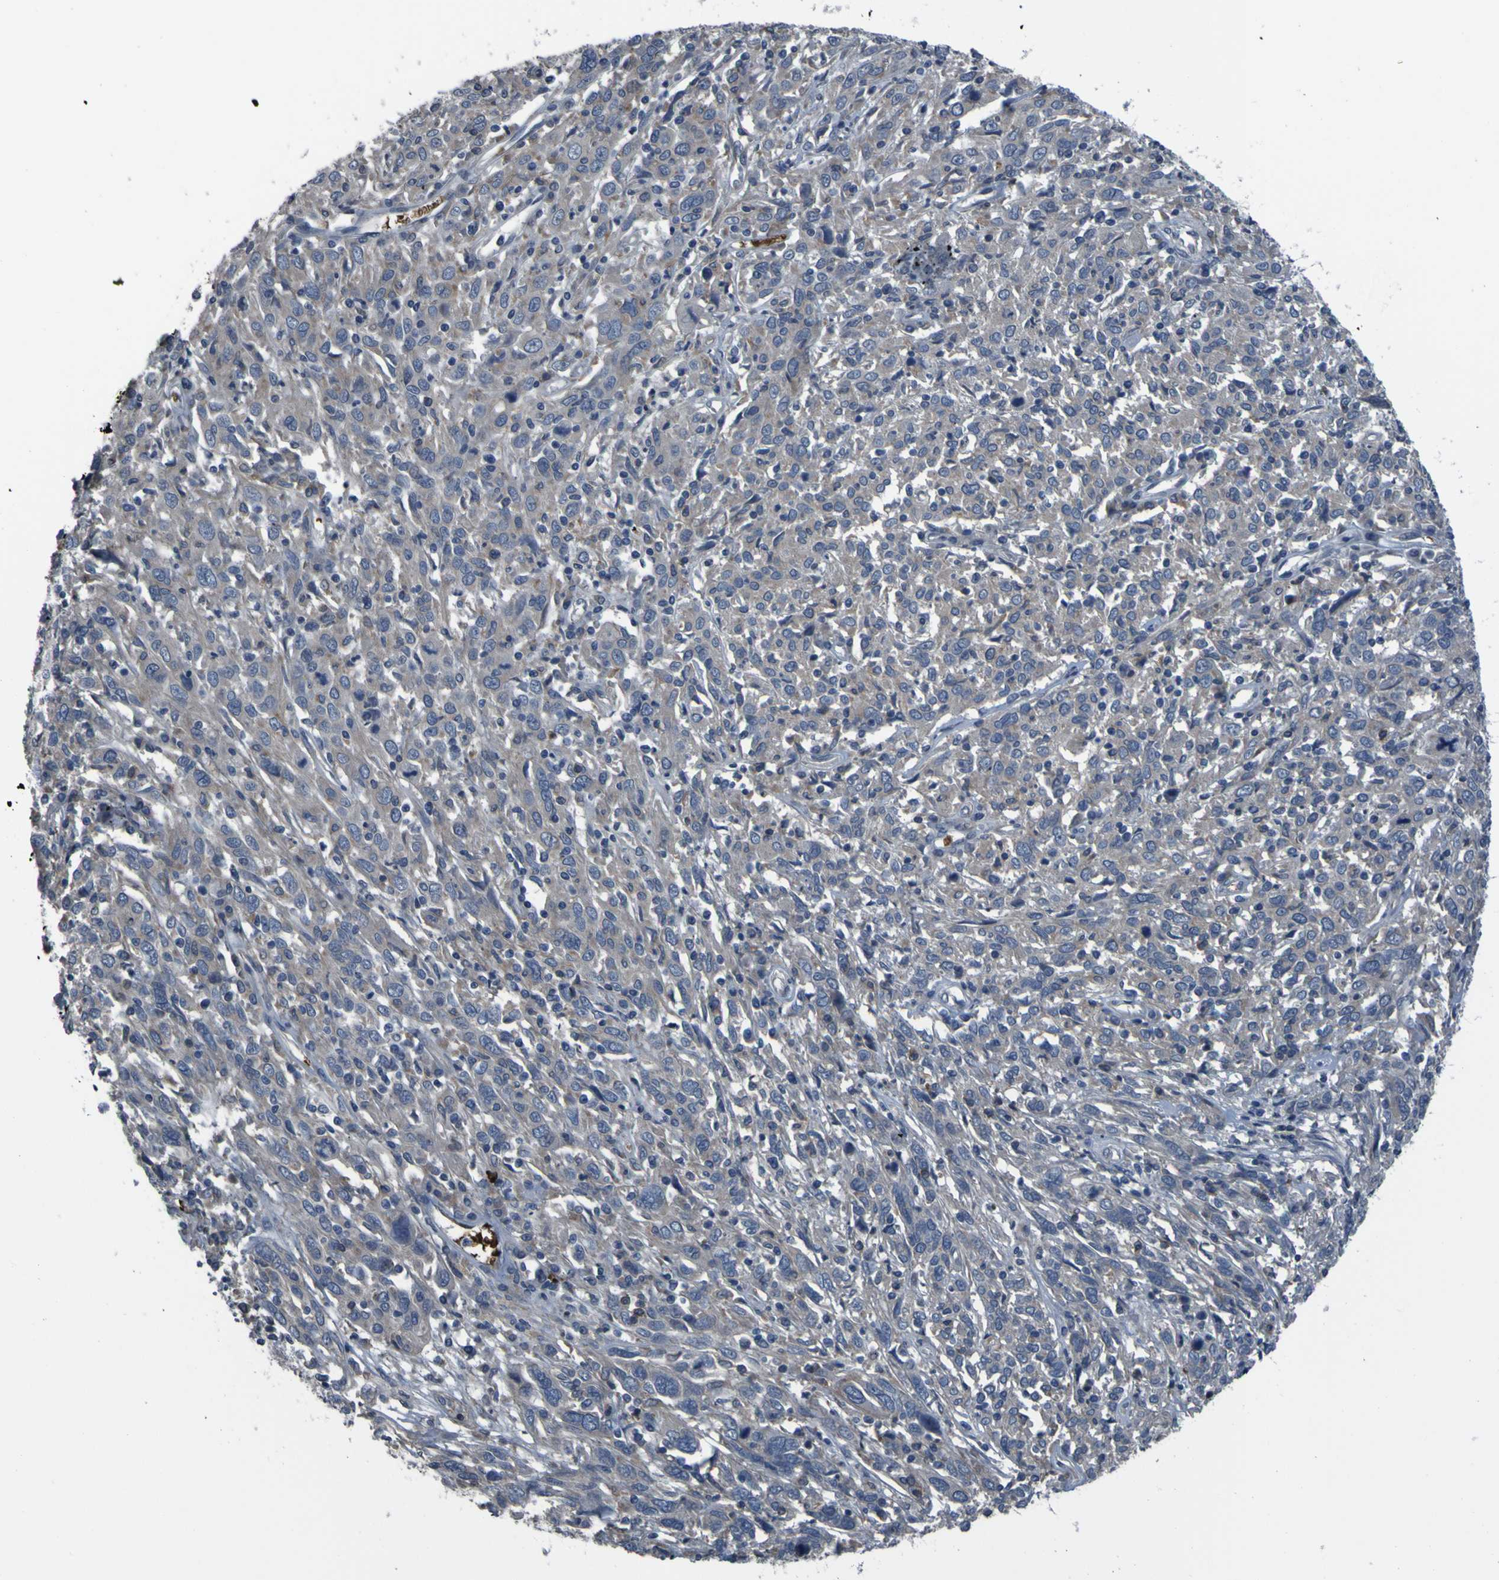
{"staining": {"intensity": "weak", "quantity": "<25%", "location": "cytoplasmic/membranous"}, "tissue": "cervical cancer", "cell_type": "Tumor cells", "image_type": "cancer", "snomed": [{"axis": "morphology", "description": "Squamous cell carcinoma, NOS"}, {"axis": "topography", "description": "Cervix"}], "caption": "High power microscopy histopathology image of an immunohistochemistry micrograph of cervical cancer (squamous cell carcinoma), revealing no significant positivity in tumor cells.", "gene": "GRAMD1A", "patient": {"sex": "female", "age": 46}}